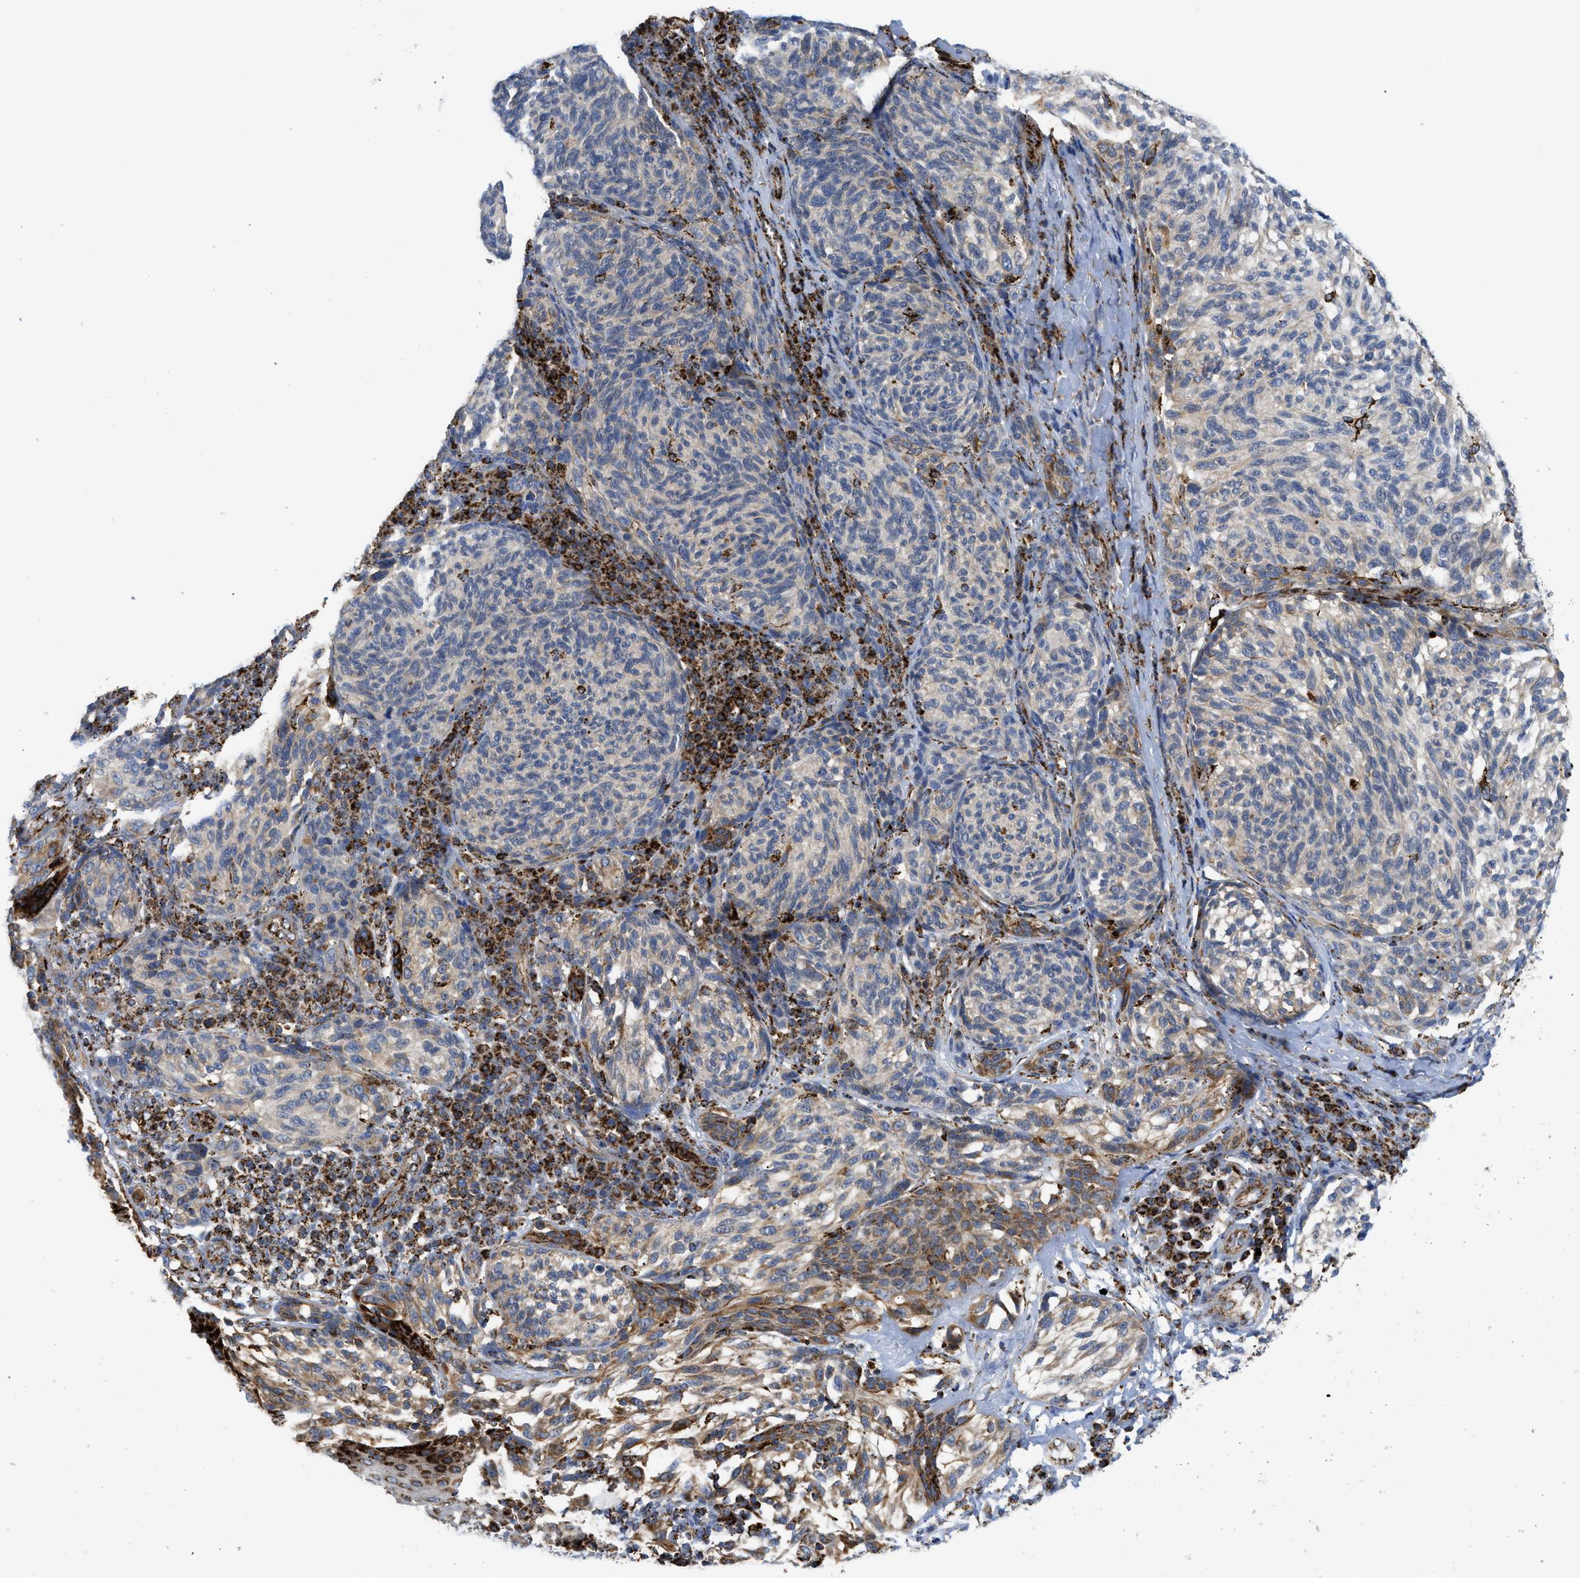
{"staining": {"intensity": "moderate", "quantity": "25%-75%", "location": "cytoplasmic/membranous"}, "tissue": "melanoma", "cell_type": "Tumor cells", "image_type": "cancer", "snomed": [{"axis": "morphology", "description": "Malignant melanoma, NOS"}, {"axis": "topography", "description": "Skin"}], "caption": "A medium amount of moderate cytoplasmic/membranous expression is identified in about 25%-75% of tumor cells in melanoma tissue. Ihc stains the protein of interest in brown and the nuclei are stained blue.", "gene": "SQOR", "patient": {"sex": "female", "age": 73}}